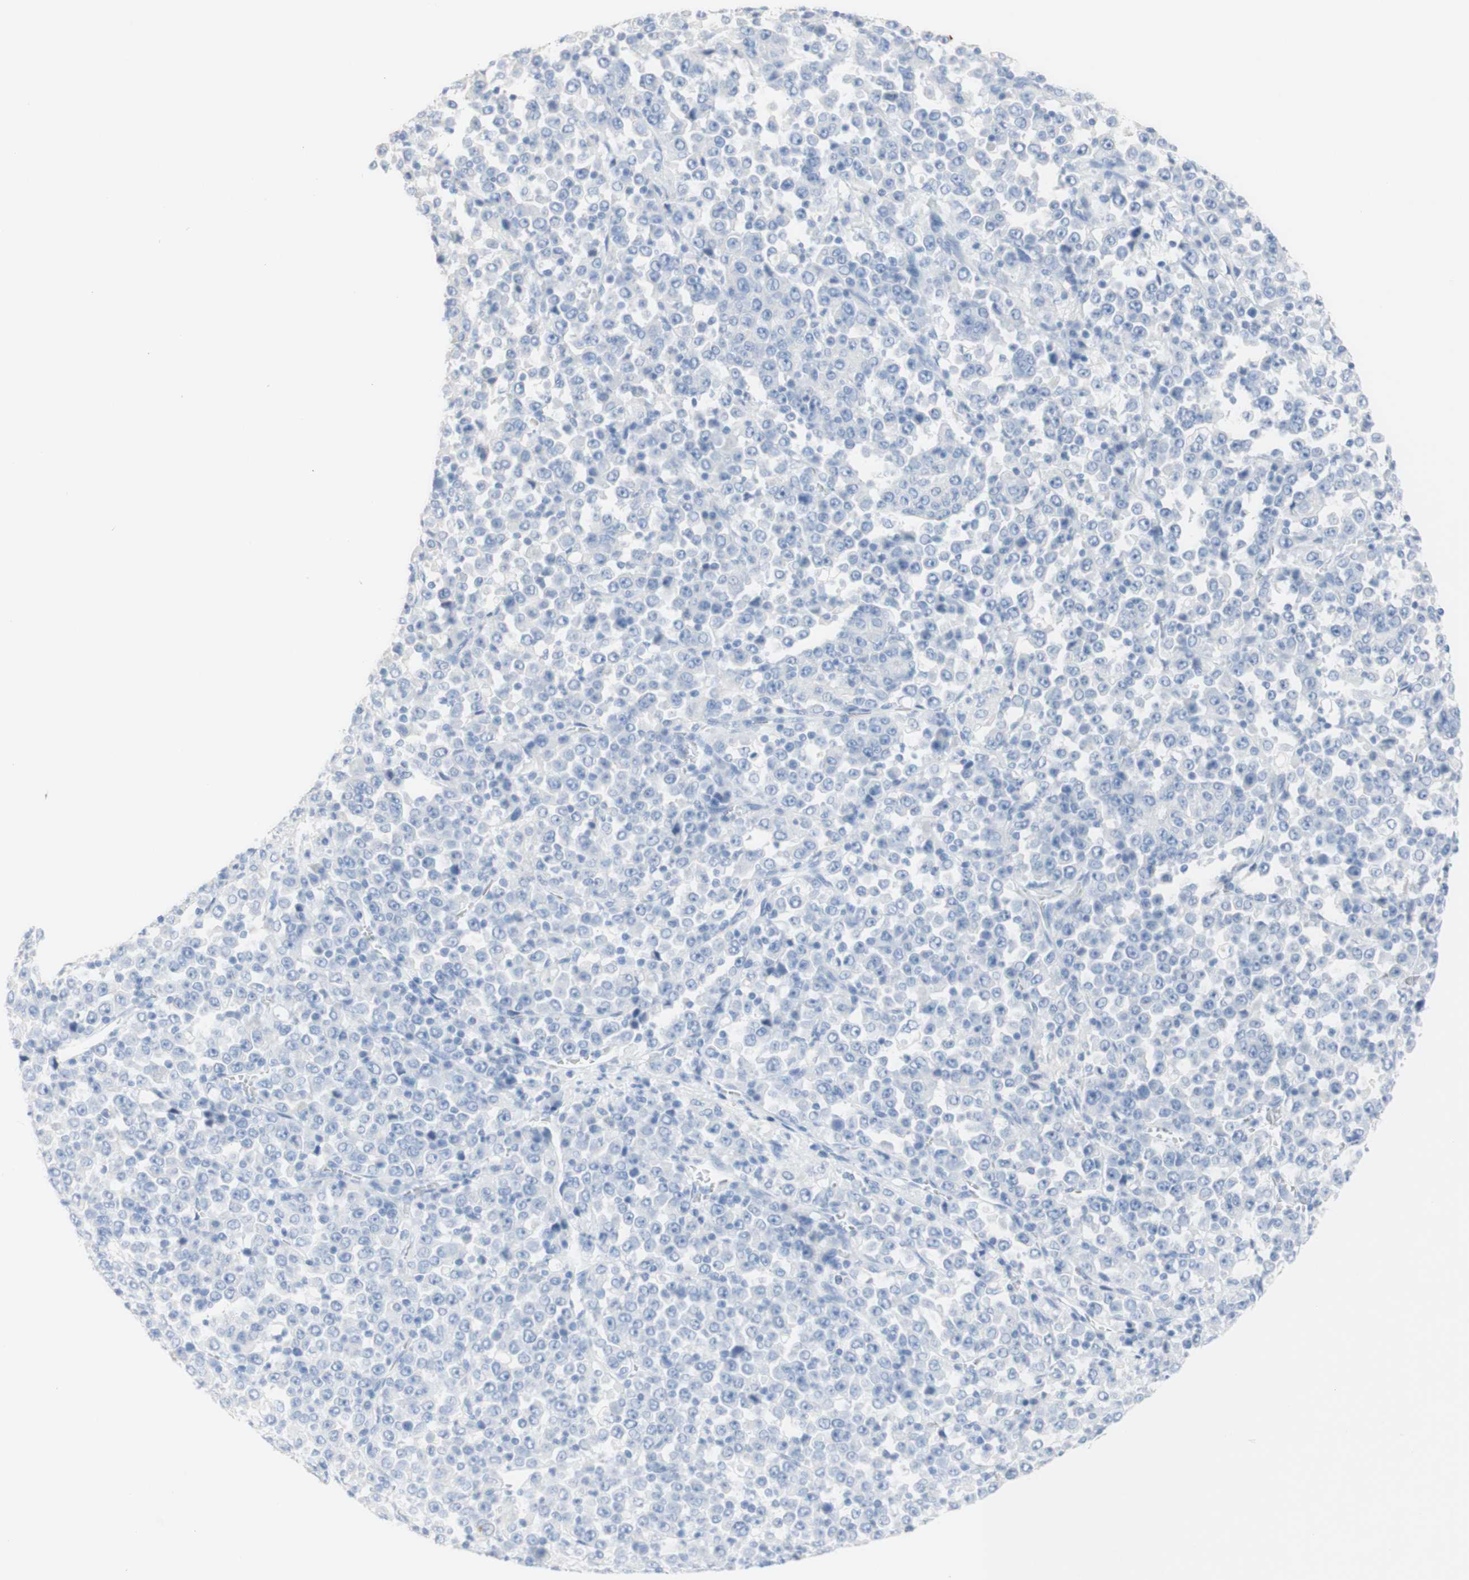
{"staining": {"intensity": "negative", "quantity": "none", "location": "none"}, "tissue": "stomach cancer", "cell_type": "Tumor cells", "image_type": "cancer", "snomed": [{"axis": "morphology", "description": "Normal tissue, NOS"}, {"axis": "morphology", "description": "Adenocarcinoma, NOS"}, {"axis": "topography", "description": "Stomach, upper"}, {"axis": "topography", "description": "Stomach"}], "caption": "Tumor cells show no significant staining in stomach cancer (adenocarcinoma).", "gene": "DSC2", "patient": {"sex": "male", "age": 59}}